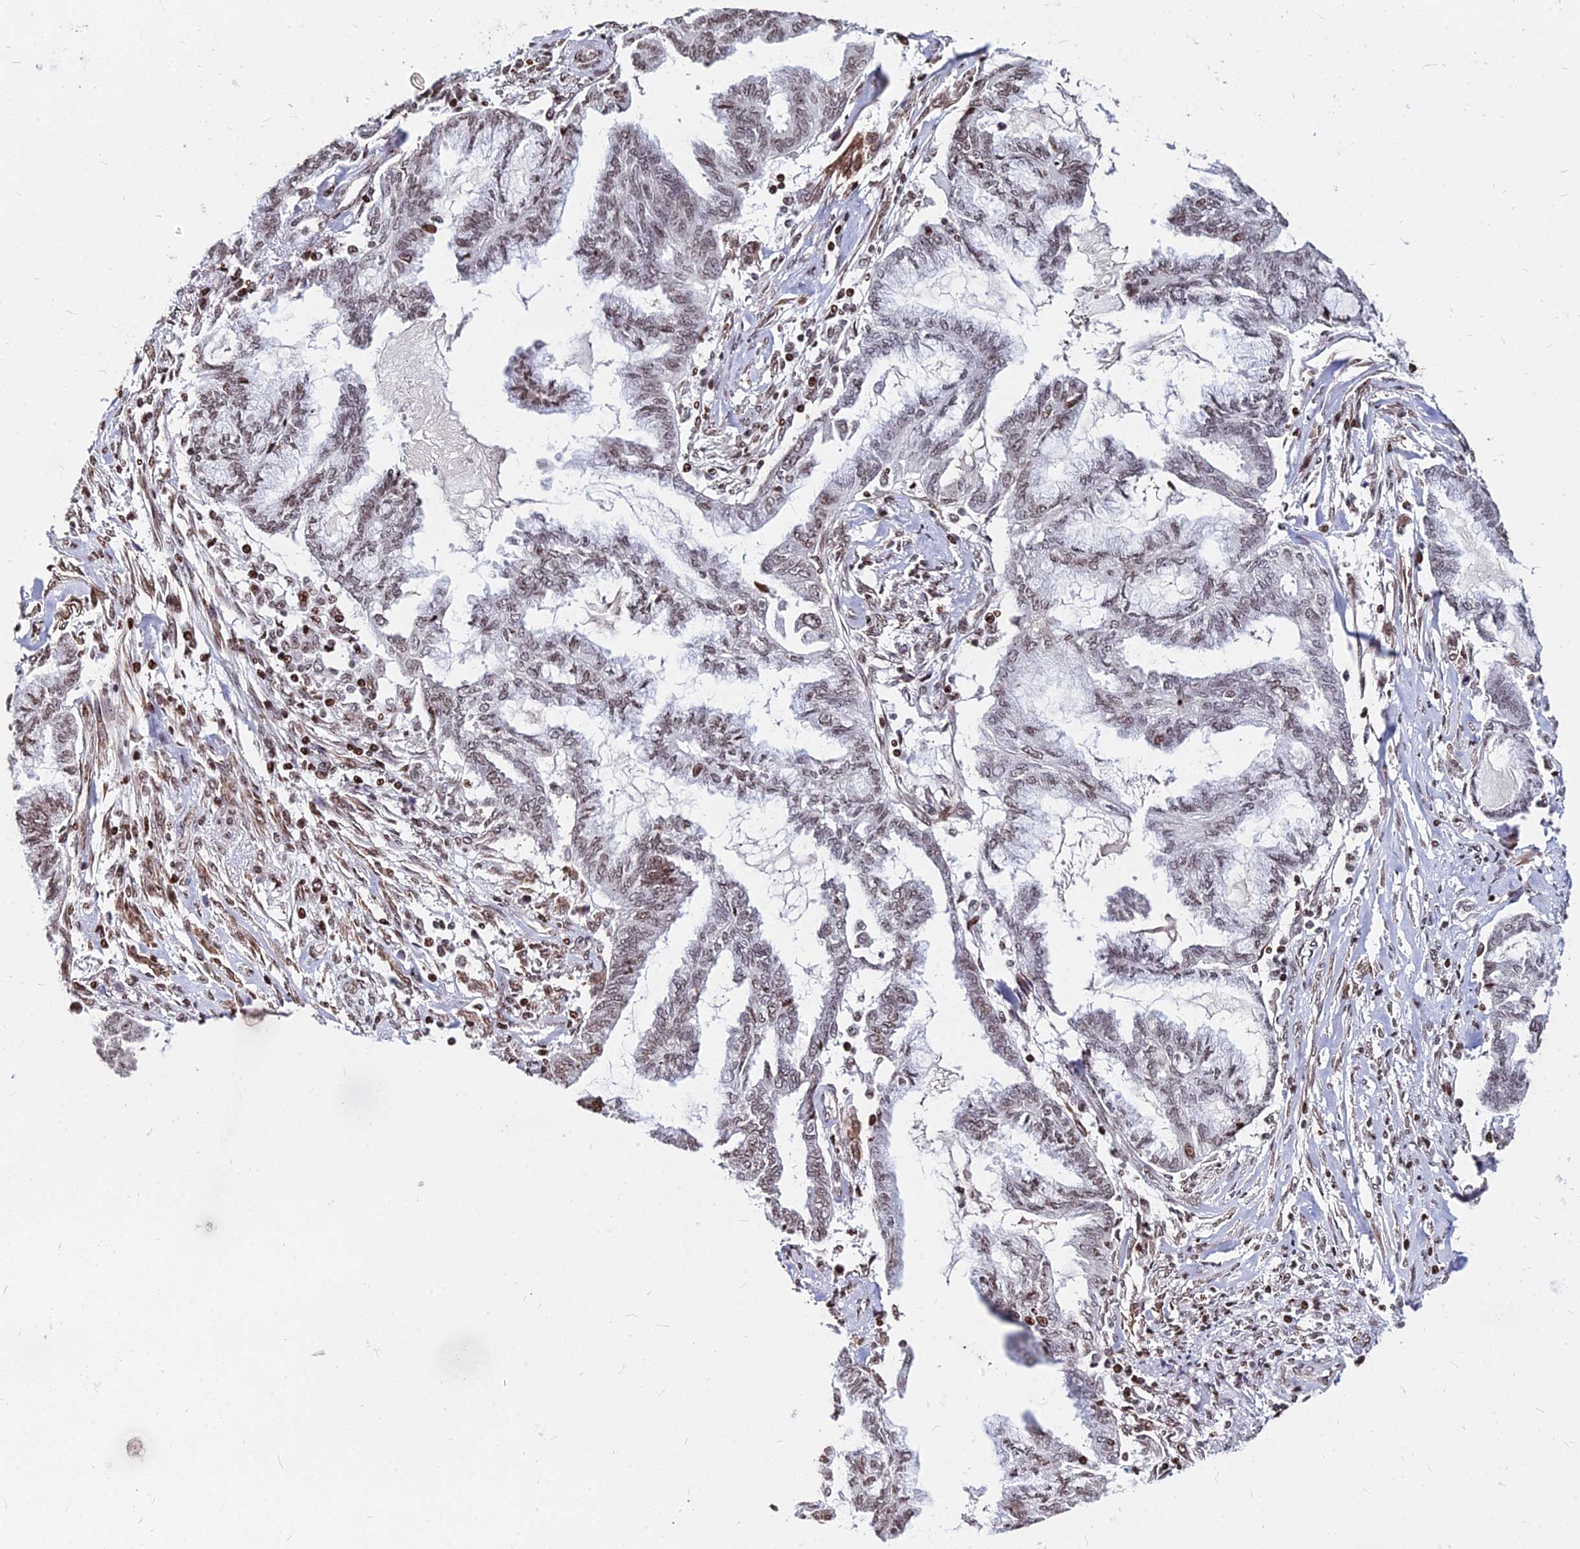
{"staining": {"intensity": "moderate", "quantity": "25%-75%", "location": "nuclear"}, "tissue": "endometrial cancer", "cell_type": "Tumor cells", "image_type": "cancer", "snomed": [{"axis": "morphology", "description": "Adenocarcinoma, NOS"}, {"axis": "topography", "description": "Endometrium"}], "caption": "Moderate nuclear protein expression is identified in approximately 25%-75% of tumor cells in endometrial cancer. (DAB IHC with brightfield microscopy, high magnification).", "gene": "NYAP2", "patient": {"sex": "female", "age": 86}}